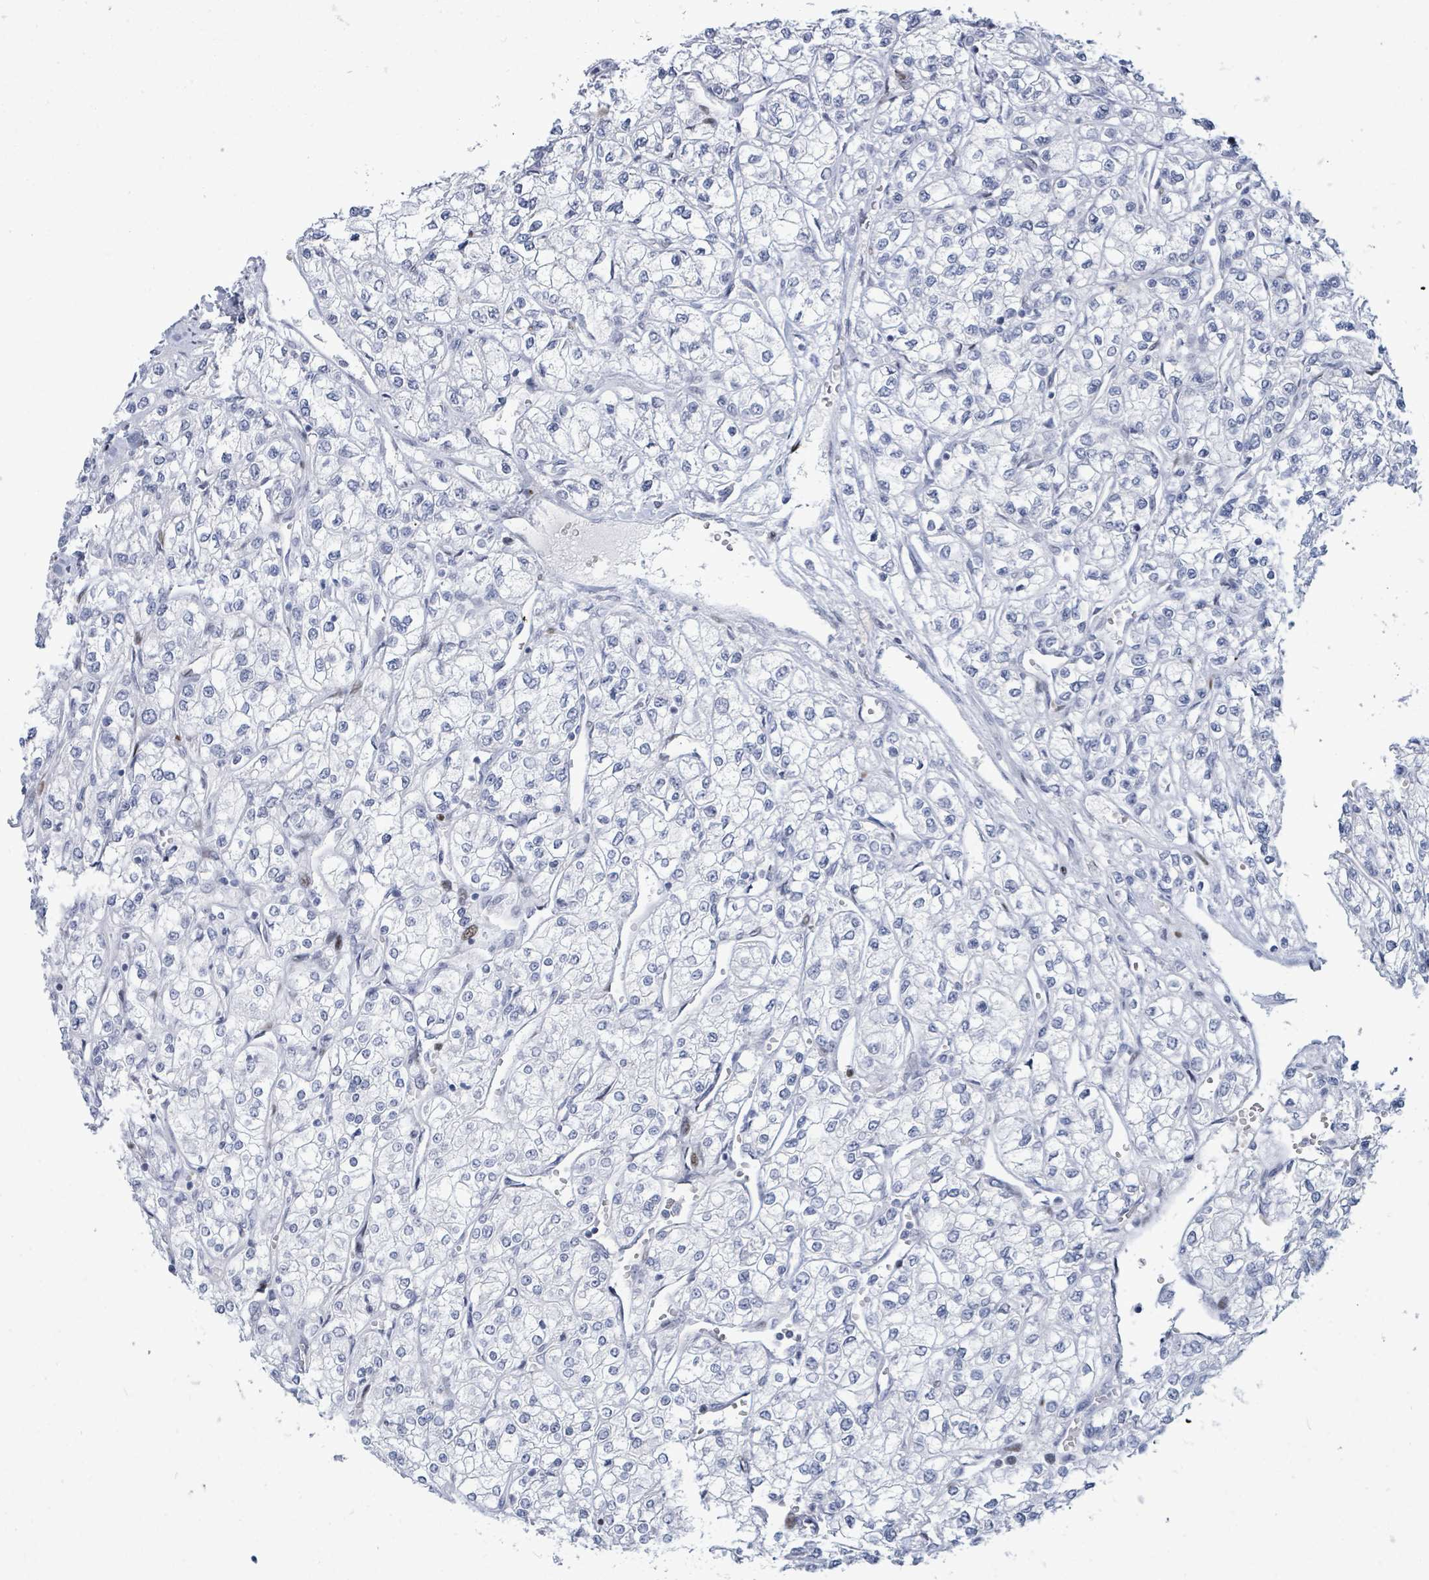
{"staining": {"intensity": "negative", "quantity": "none", "location": "none"}, "tissue": "renal cancer", "cell_type": "Tumor cells", "image_type": "cancer", "snomed": [{"axis": "morphology", "description": "Adenocarcinoma, NOS"}, {"axis": "topography", "description": "Kidney"}], "caption": "Immunohistochemistry micrograph of human adenocarcinoma (renal) stained for a protein (brown), which reveals no positivity in tumor cells.", "gene": "MALL", "patient": {"sex": "male", "age": 80}}